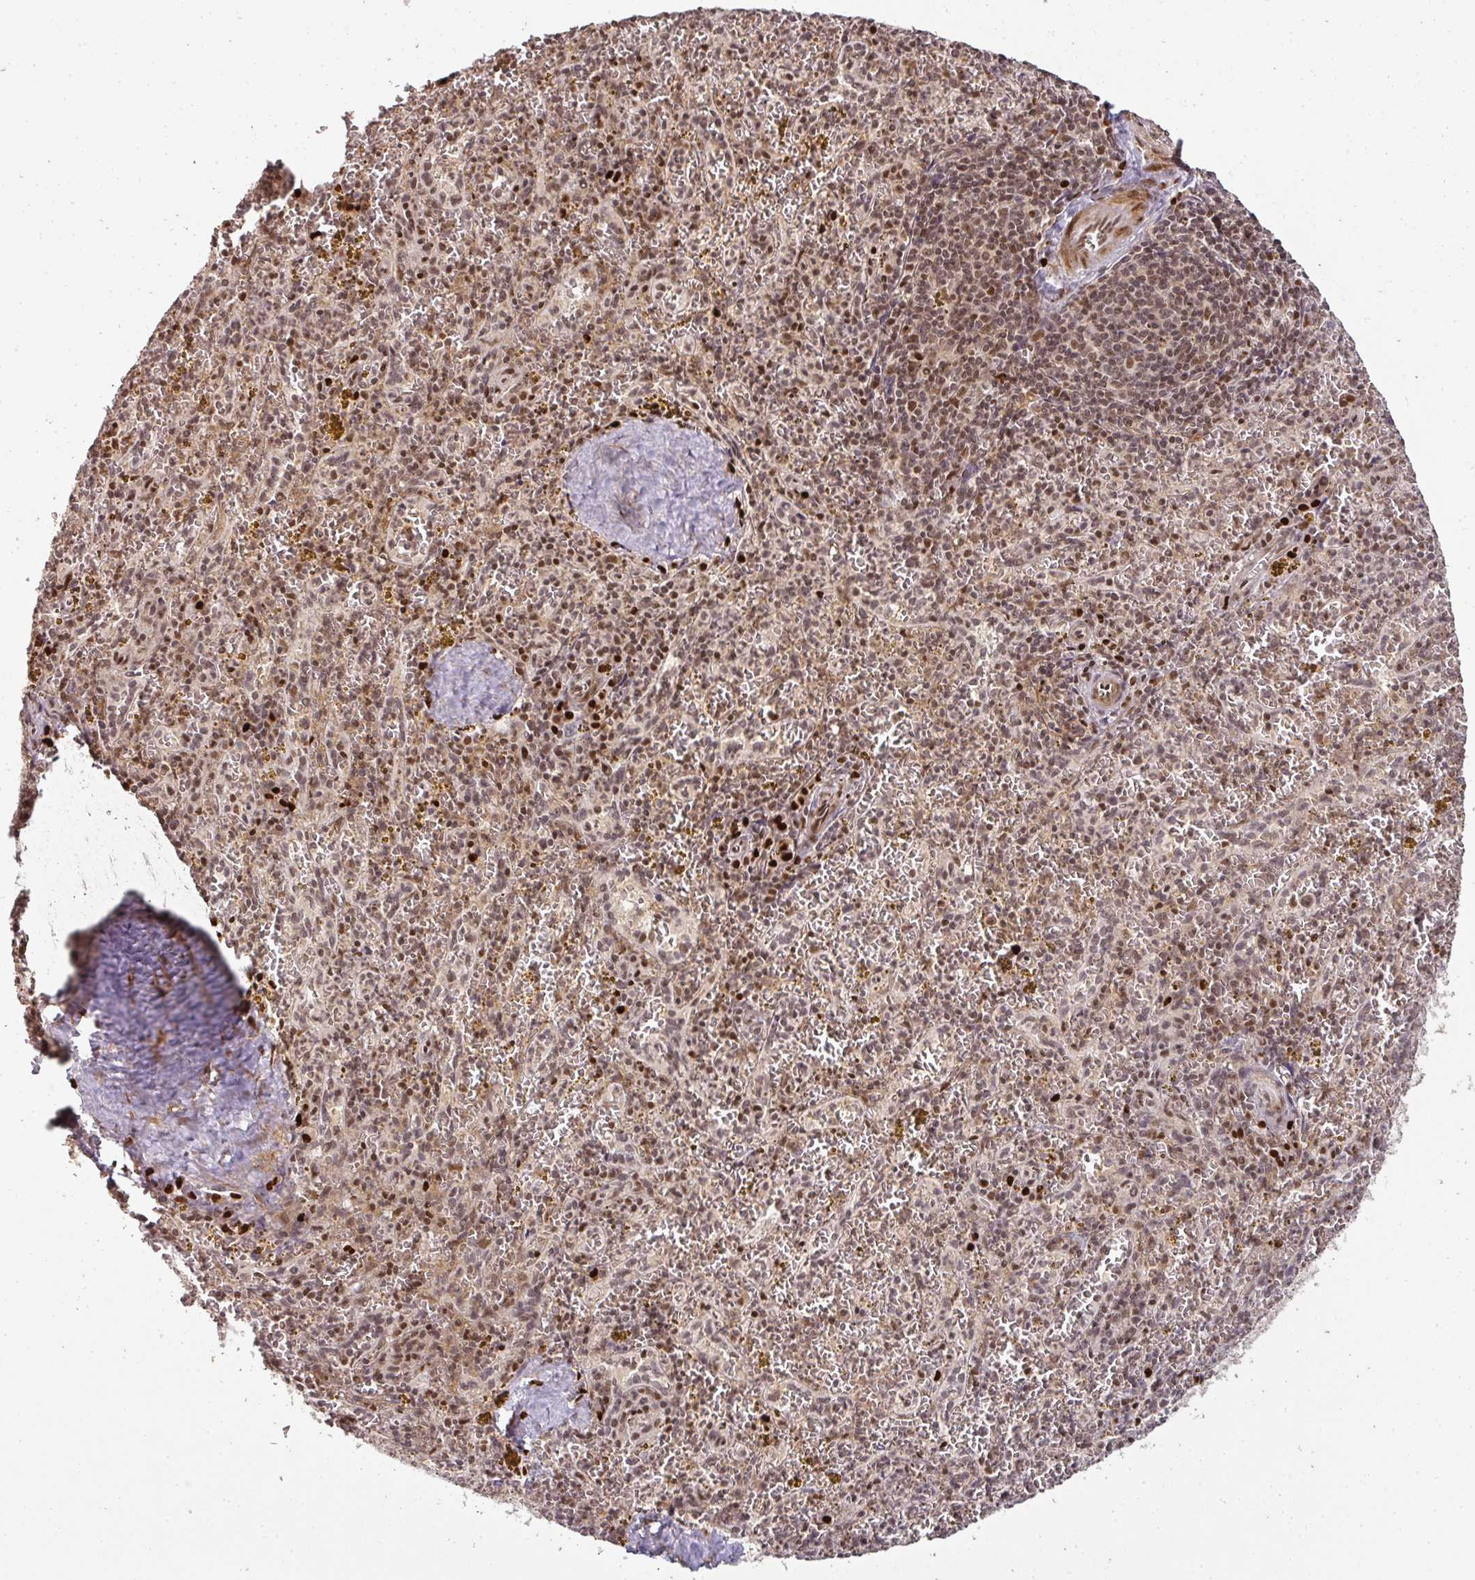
{"staining": {"intensity": "moderate", "quantity": ">75%", "location": "nuclear"}, "tissue": "spleen", "cell_type": "Cells in red pulp", "image_type": "normal", "snomed": [{"axis": "morphology", "description": "Normal tissue, NOS"}, {"axis": "topography", "description": "Spleen"}], "caption": "IHC micrograph of benign human spleen stained for a protein (brown), which displays medium levels of moderate nuclear staining in about >75% of cells in red pulp.", "gene": "GPRIN2", "patient": {"sex": "male", "age": 57}}